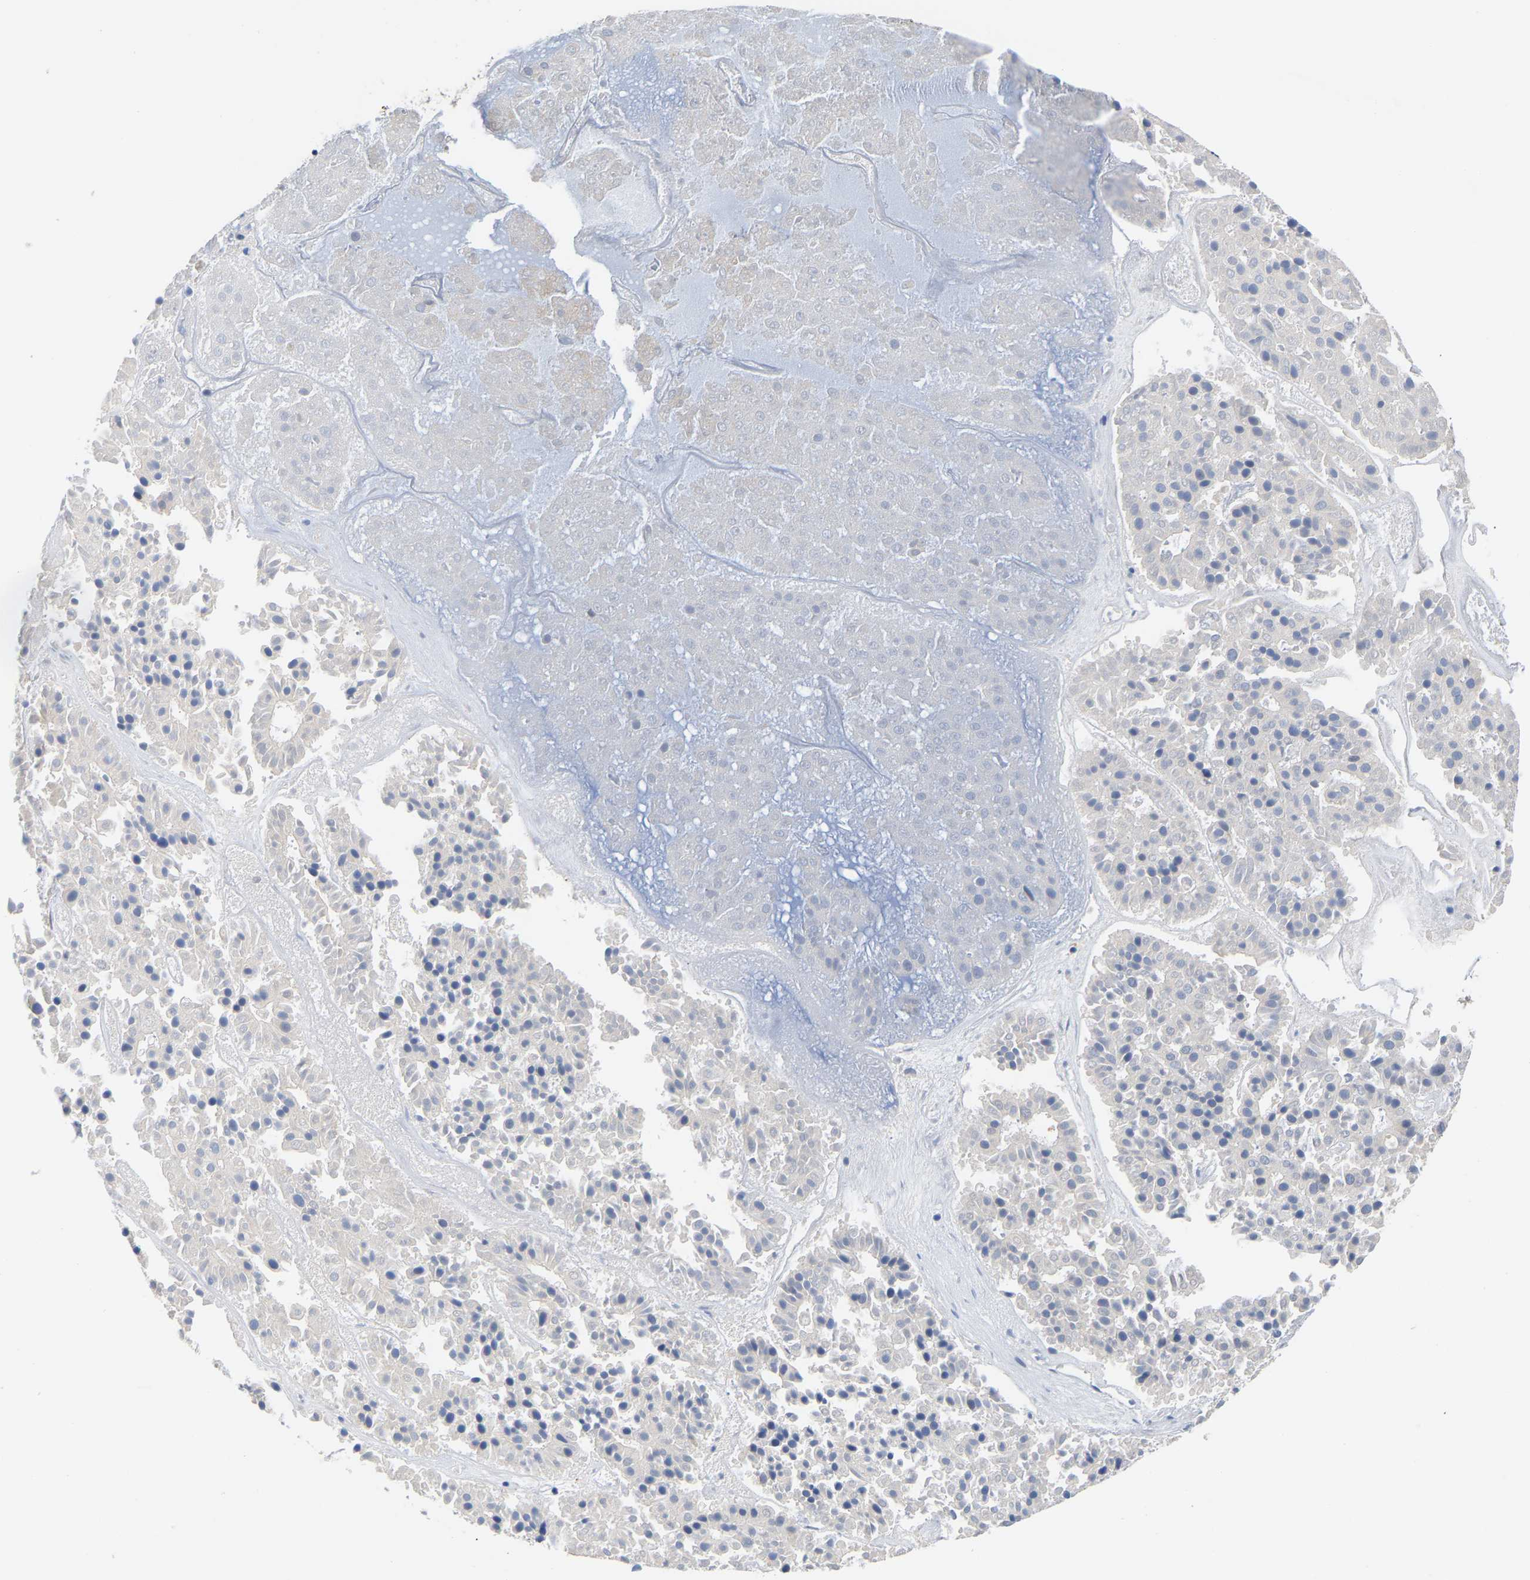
{"staining": {"intensity": "negative", "quantity": "none", "location": "none"}, "tissue": "pancreatic cancer", "cell_type": "Tumor cells", "image_type": "cancer", "snomed": [{"axis": "morphology", "description": "Adenocarcinoma, NOS"}, {"axis": "topography", "description": "Pancreas"}], "caption": "DAB immunohistochemical staining of pancreatic cancer reveals no significant expression in tumor cells.", "gene": "CCDC6", "patient": {"sex": "male", "age": 50}}